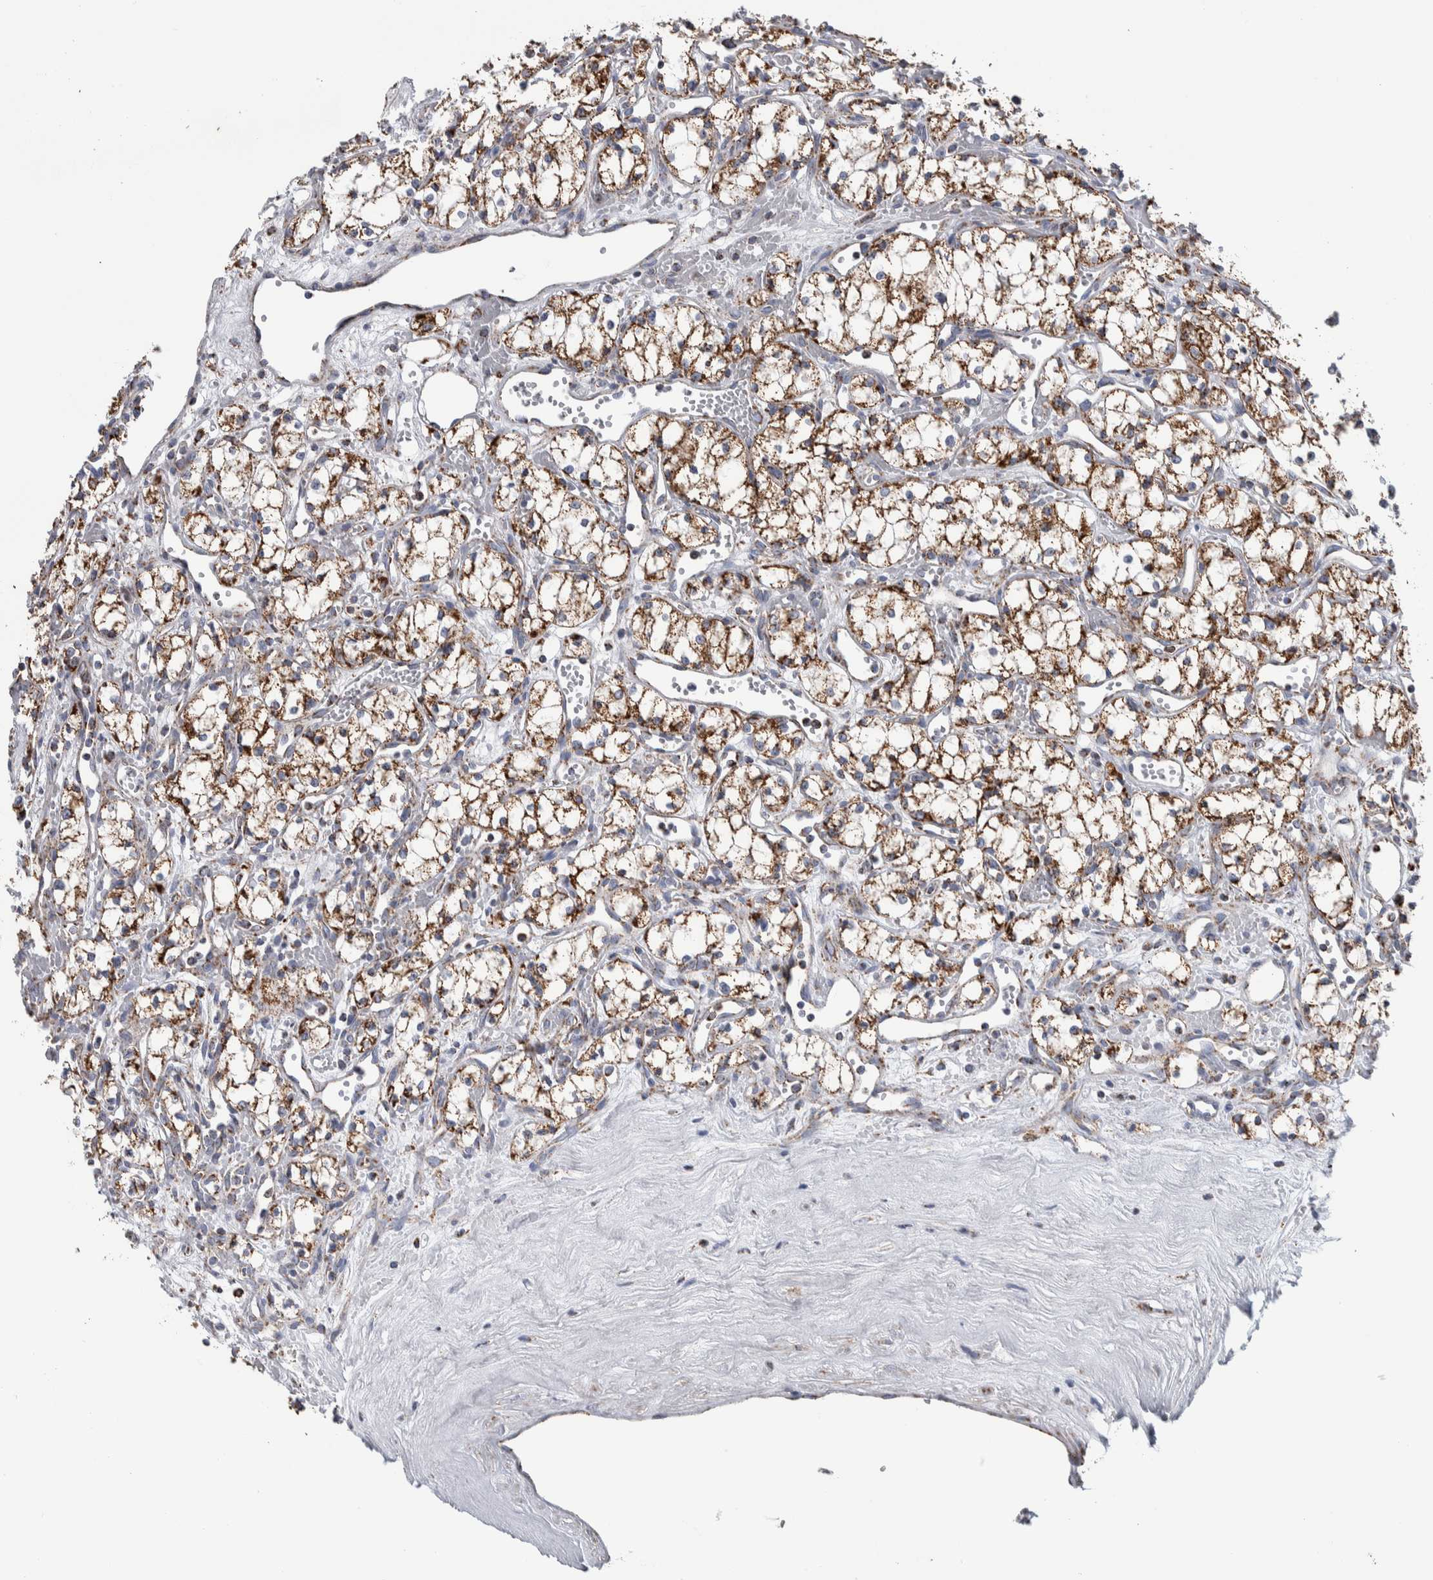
{"staining": {"intensity": "moderate", "quantity": ">75%", "location": "cytoplasmic/membranous"}, "tissue": "renal cancer", "cell_type": "Tumor cells", "image_type": "cancer", "snomed": [{"axis": "morphology", "description": "Adenocarcinoma, NOS"}, {"axis": "topography", "description": "Kidney"}], "caption": "Brown immunohistochemical staining in human renal adenocarcinoma demonstrates moderate cytoplasmic/membranous expression in approximately >75% of tumor cells.", "gene": "ETFA", "patient": {"sex": "male", "age": 59}}